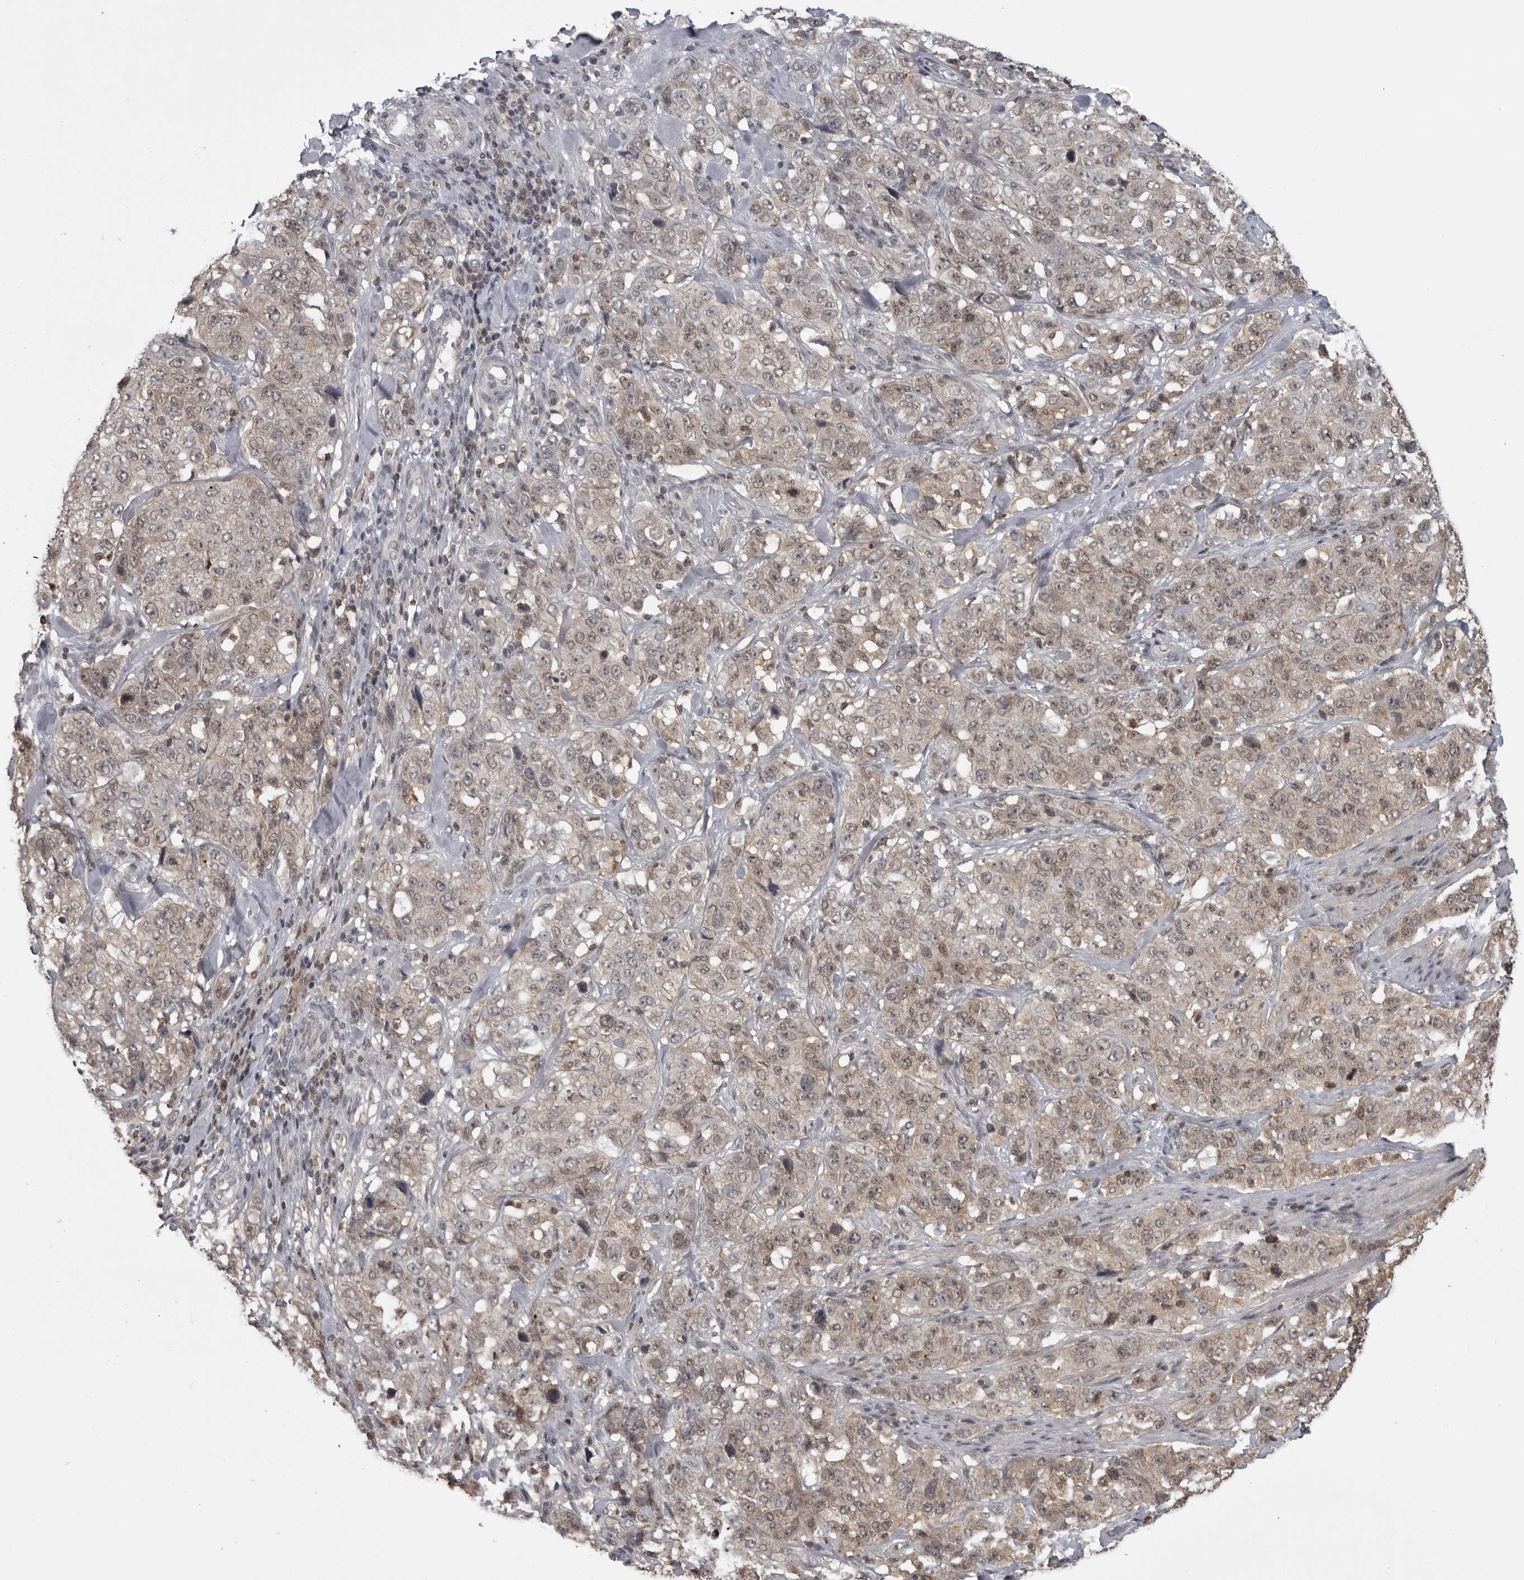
{"staining": {"intensity": "weak", "quantity": ">75%", "location": "cytoplasmic/membranous,nuclear"}, "tissue": "stomach cancer", "cell_type": "Tumor cells", "image_type": "cancer", "snomed": [{"axis": "morphology", "description": "Adenocarcinoma, NOS"}, {"axis": "topography", "description": "Stomach"}], "caption": "Tumor cells exhibit low levels of weak cytoplasmic/membranous and nuclear expression in about >75% of cells in stomach adenocarcinoma.", "gene": "PDCL3", "patient": {"sex": "male", "age": 48}}